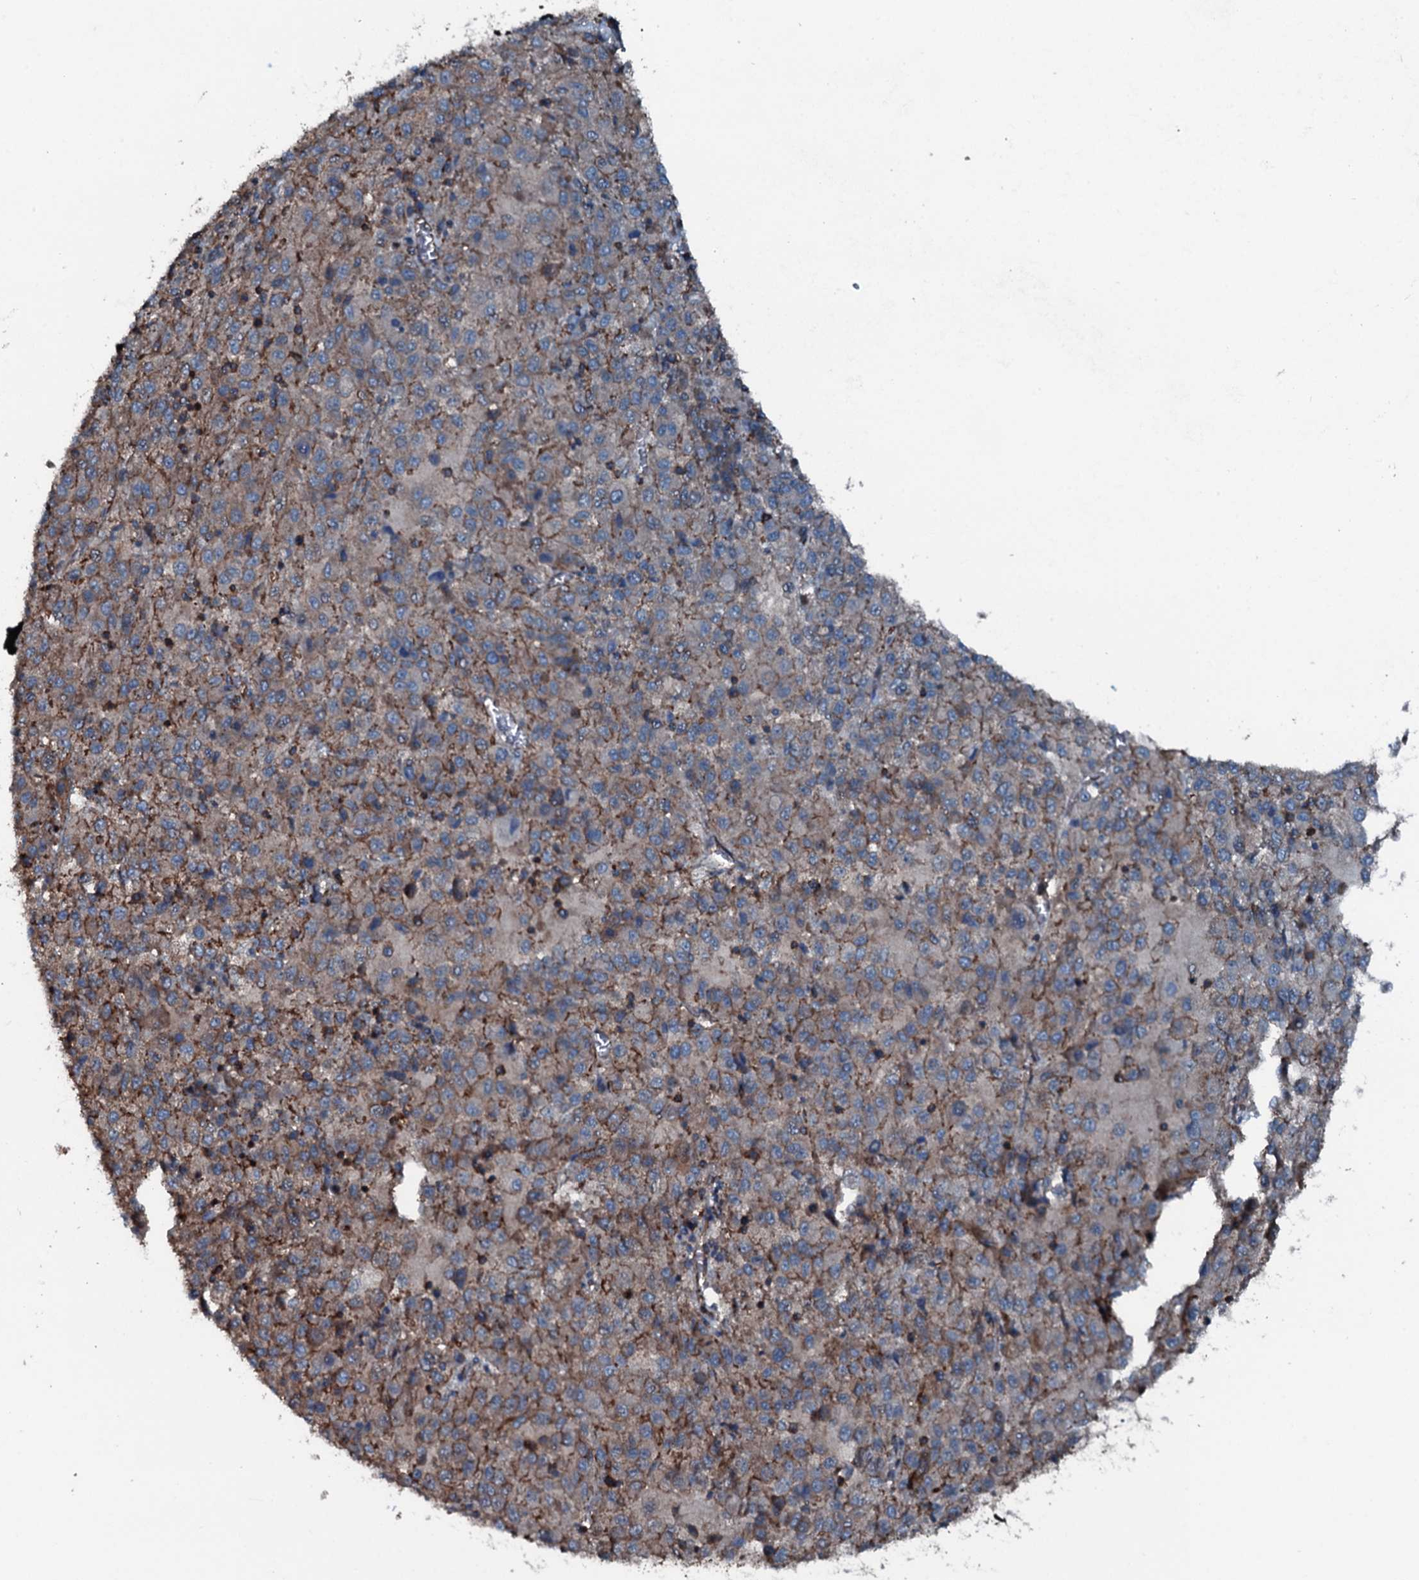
{"staining": {"intensity": "moderate", "quantity": "25%-75%", "location": "cytoplasmic/membranous"}, "tissue": "melanoma", "cell_type": "Tumor cells", "image_type": "cancer", "snomed": [{"axis": "morphology", "description": "Malignant melanoma, Metastatic site"}, {"axis": "topography", "description": "Lung"}], "caption": "The histopathology image displays a brown stain indicating the presence of a protein in the cytoplasmic/membranous of tumor cells in malignant melanoma (metastatic site).", "gene": "SLC25A38", "patient": {"sex": "male", "age": 64}}